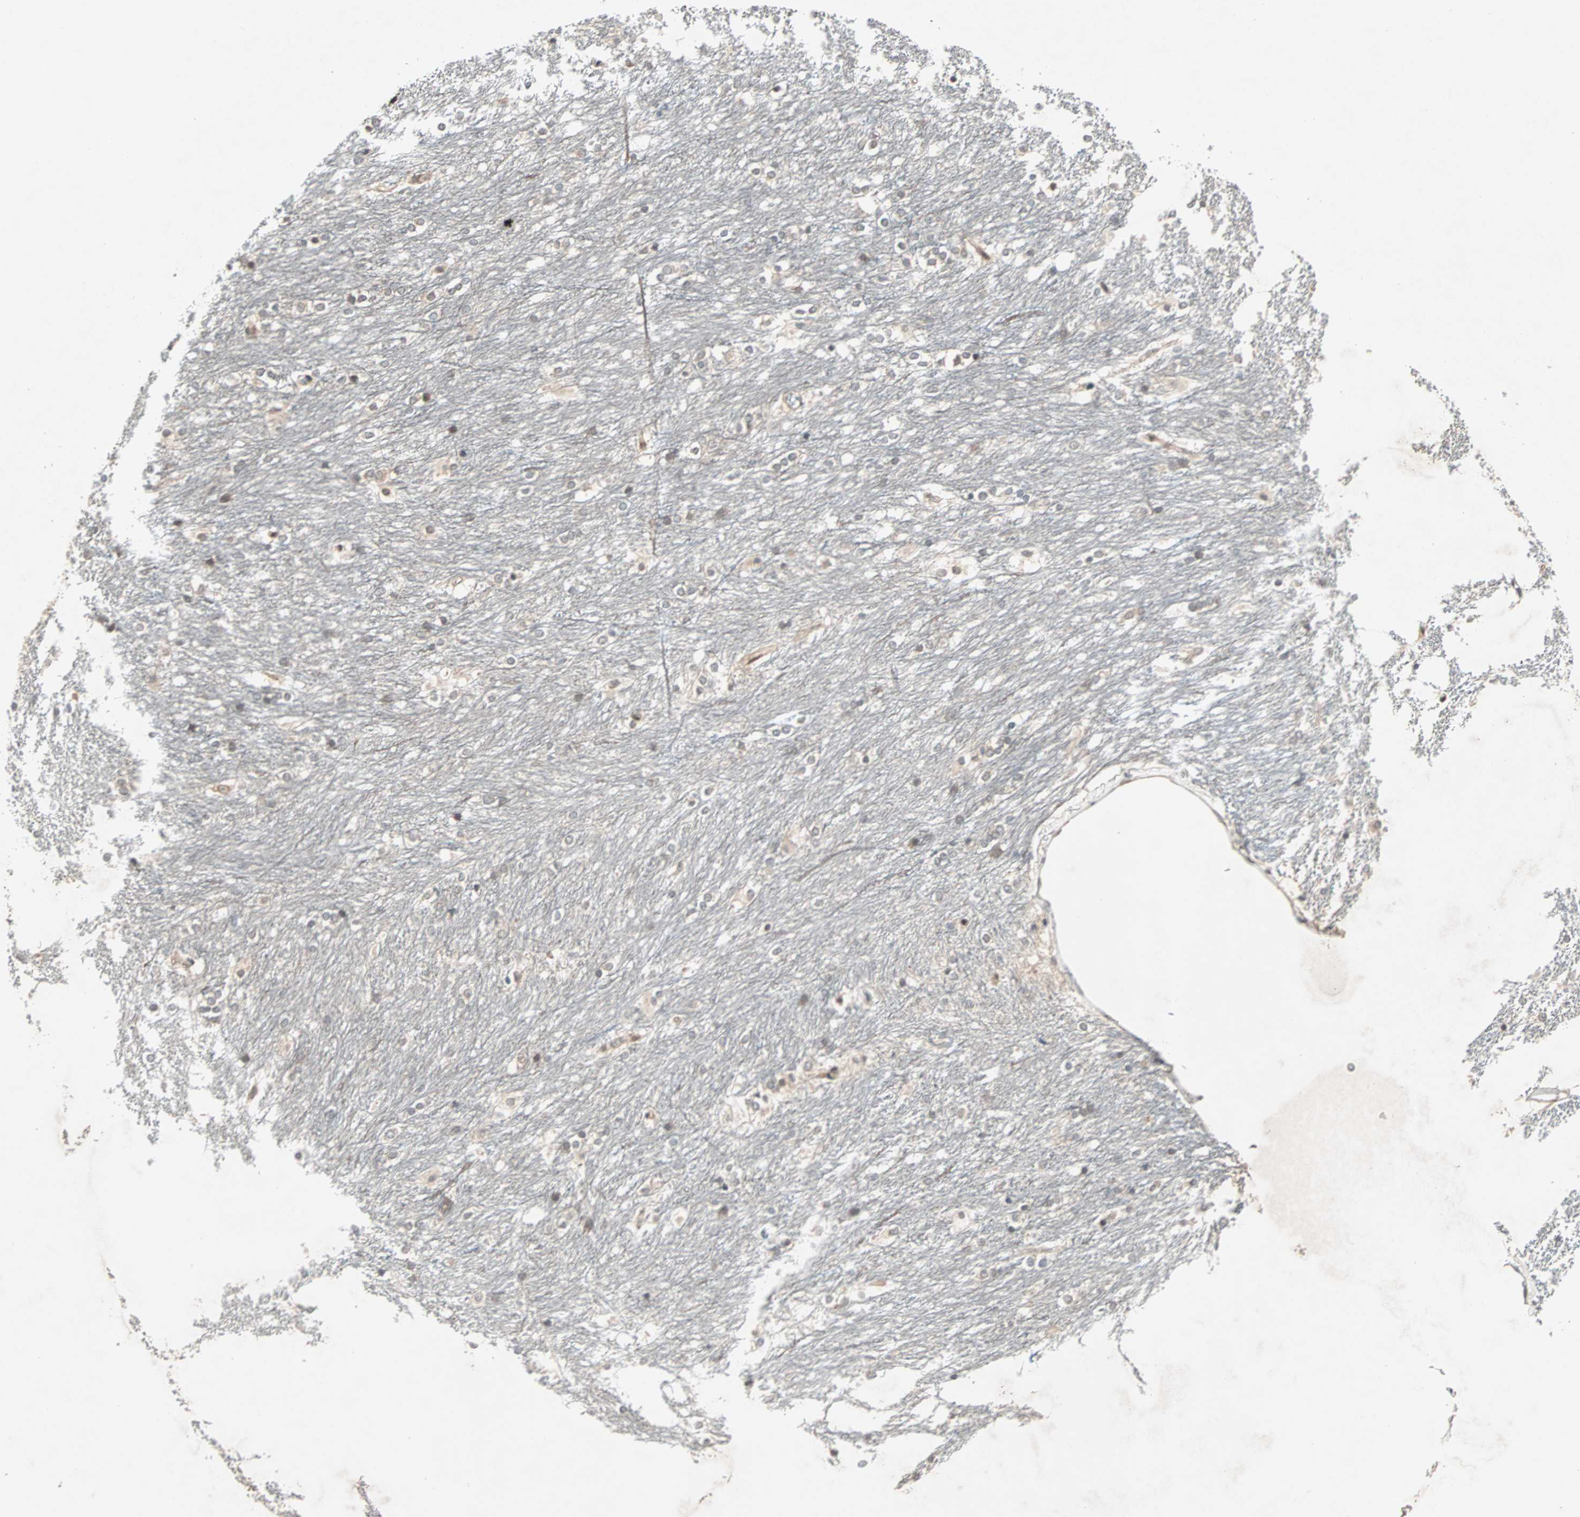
{"staining": {"intensity": "weak", "quantity": "25%-75%", "location": "cytoplasmic/membranous"}, "tissue": "caudate", "cell_type": "Glial cells", "image_type": "normal", "snomed": [{"axis": "morphology", "description": "Normal tissue, NOS"}, {"axis": "topography", "description": "Lateral ventricle wall"}], "caption": "Protein staining of unremarkable caudate demonstrates weak cytoplasmic/membranous expression in about 25%-75% of glial cells. Nuclei are stained in blue.", "gene": "PGBD1", "patient": {"sex": "female", "age": 19}}